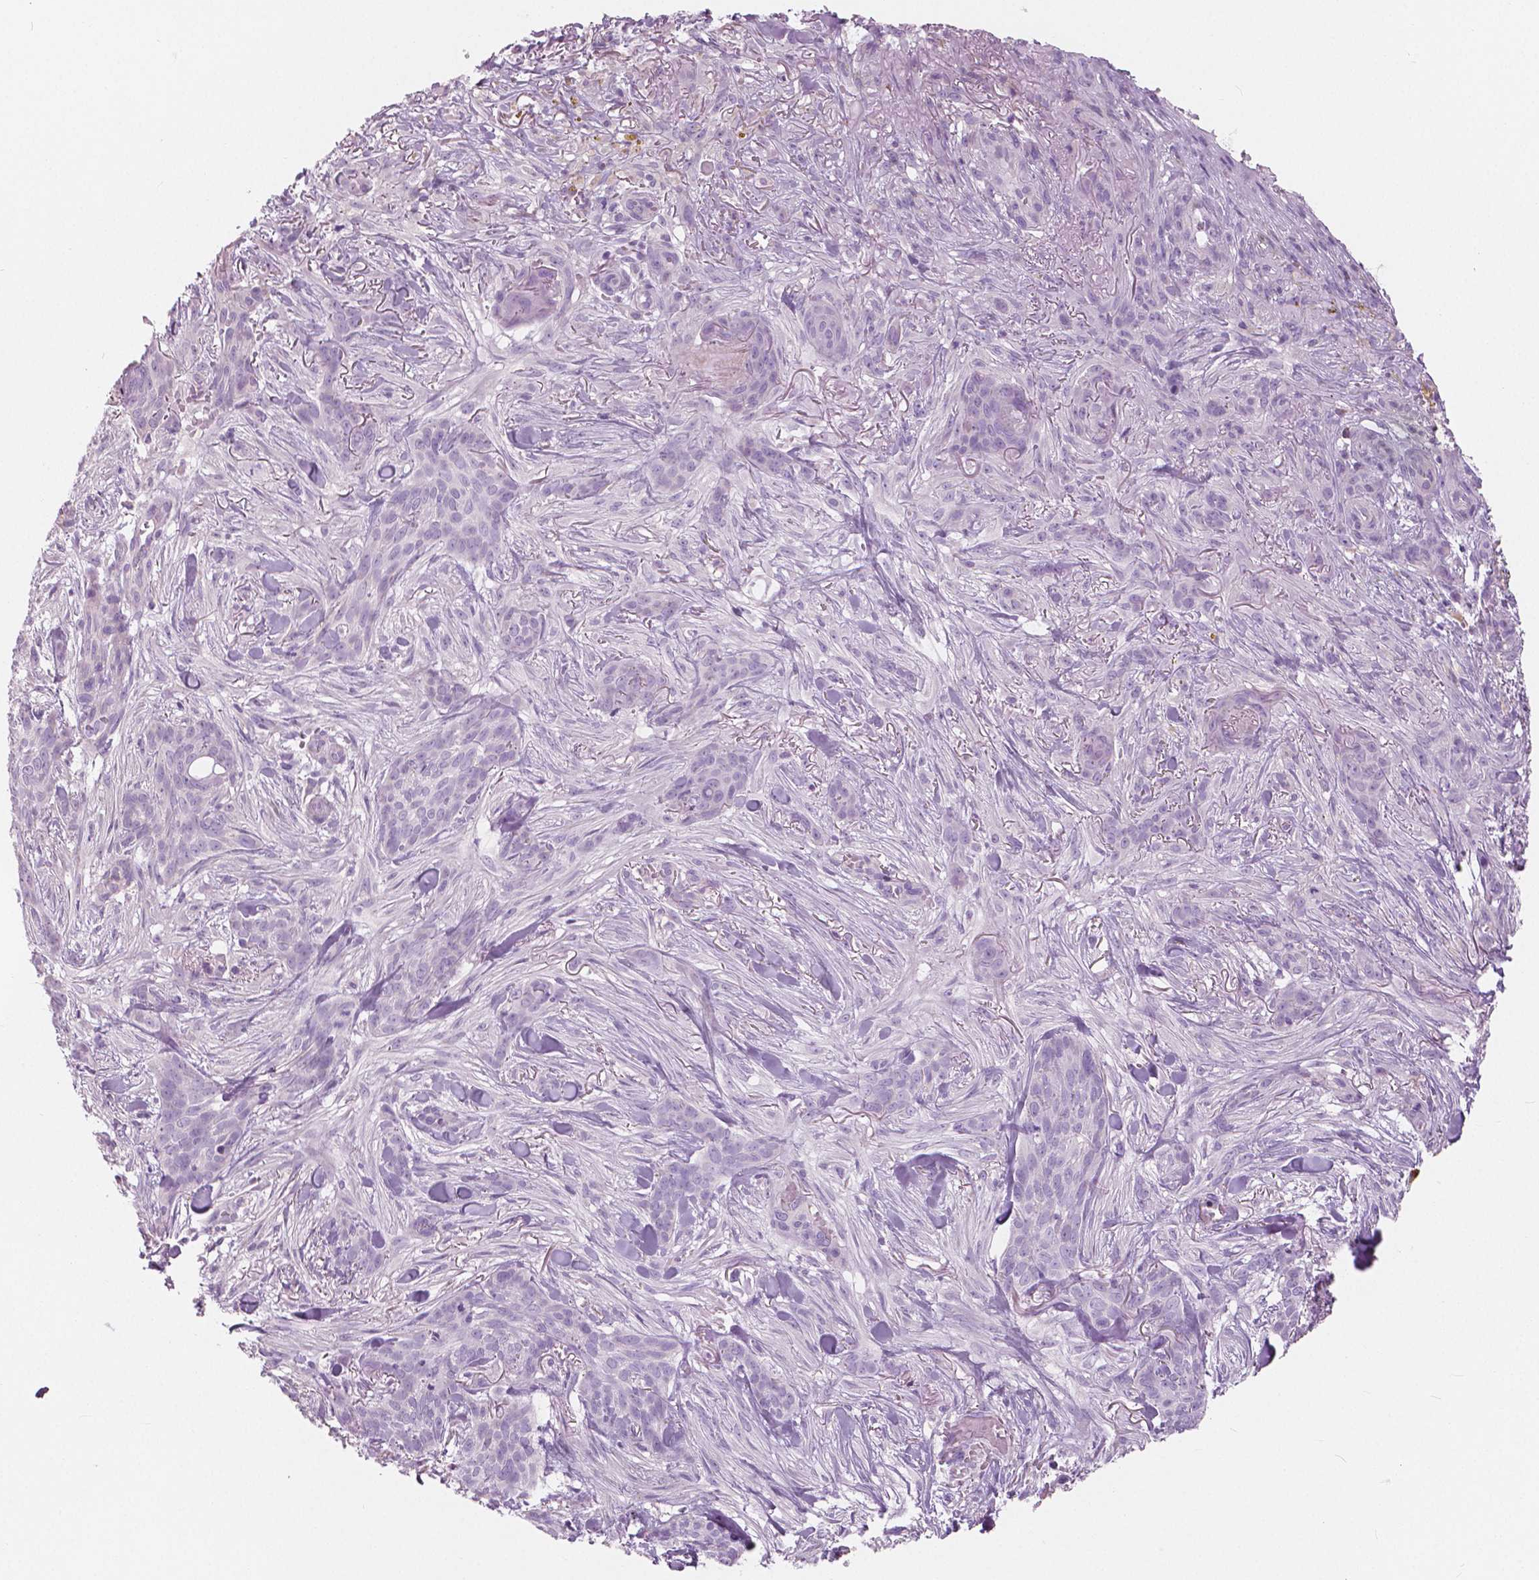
{"staining": {"intensity": "negative", "quantity": "none", "location": "none"}, "tissue": "skin cancer", "cell_type": "Tumor cells", "image_type": "cancer", "snomed": [{"axis": "morphology", "description": "Basal cell carcinoma"}, {"axis": "topography", "description": "Skin"}], "caption": "This is an IHC image of basal cell carcinoma (skin). There is no positivity in tumor cells.", "gene": "CXCR2", "patient": {"sex": "female", "age": 61}}